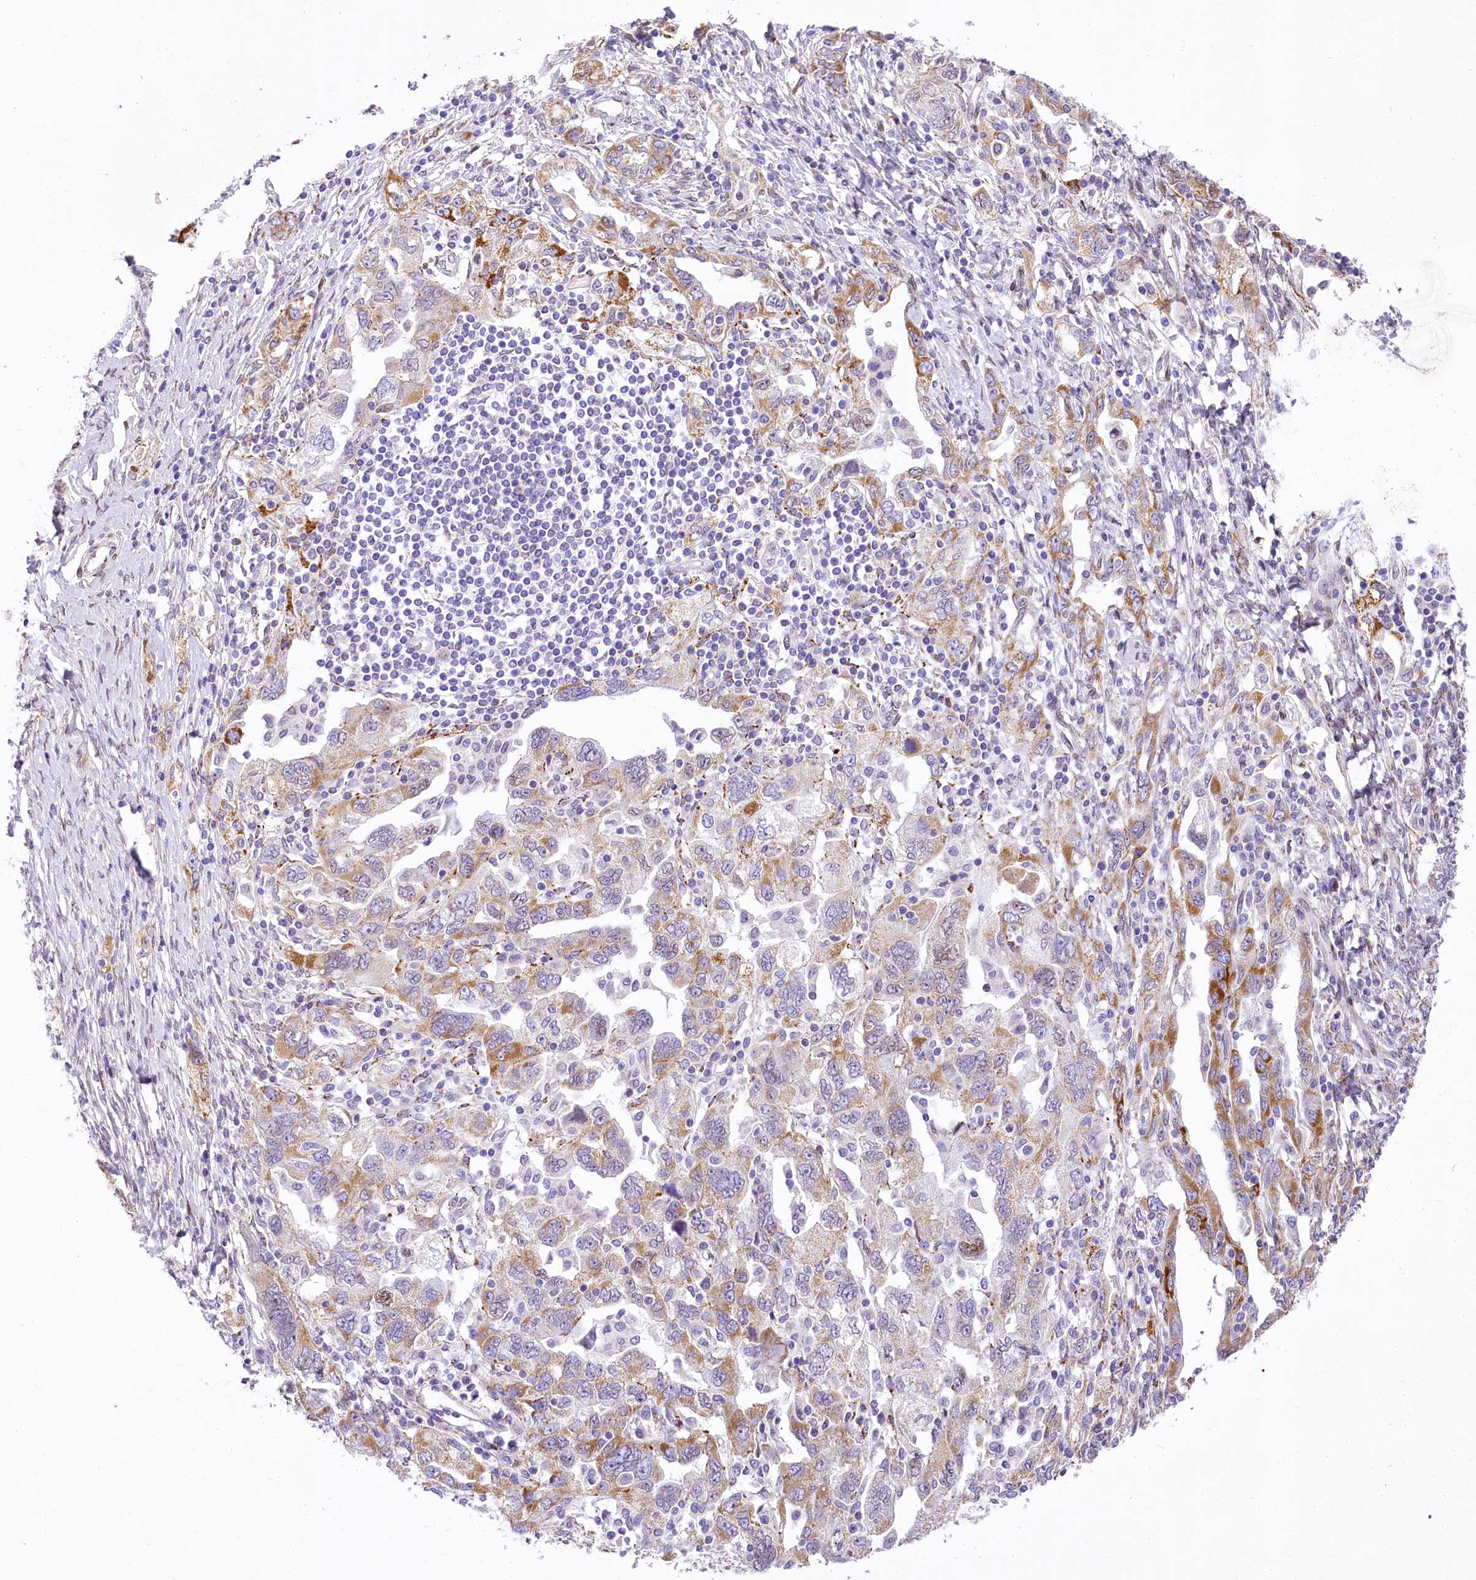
{"staining": {"intensity": "moderate", "quantity": "25%-75%", "location": "cytoplasmic/membranous"}, "tissue": "ovarian cancer", "cell_type": "Tumor cells", "image_type": "cancer", "snomed": [{"axis": "morphology", "description": "Carcinoma, NOS"}, {"axis": "morphology", "description": "Cystadenocarcinoma, serous, NOS"}, {"axis": "topography", "description": "Ovary"}], "caption": "Ovarian cancer (carcinoma) stained with DAB immunohistochemistry (IHC) exhibits medium levels of moderate cytoplasmic/membranous expression in approximately 25%-75% of tumor cells.", "gene": "PPIP5K2", "patient": {"sex": "female", "age": 69}}